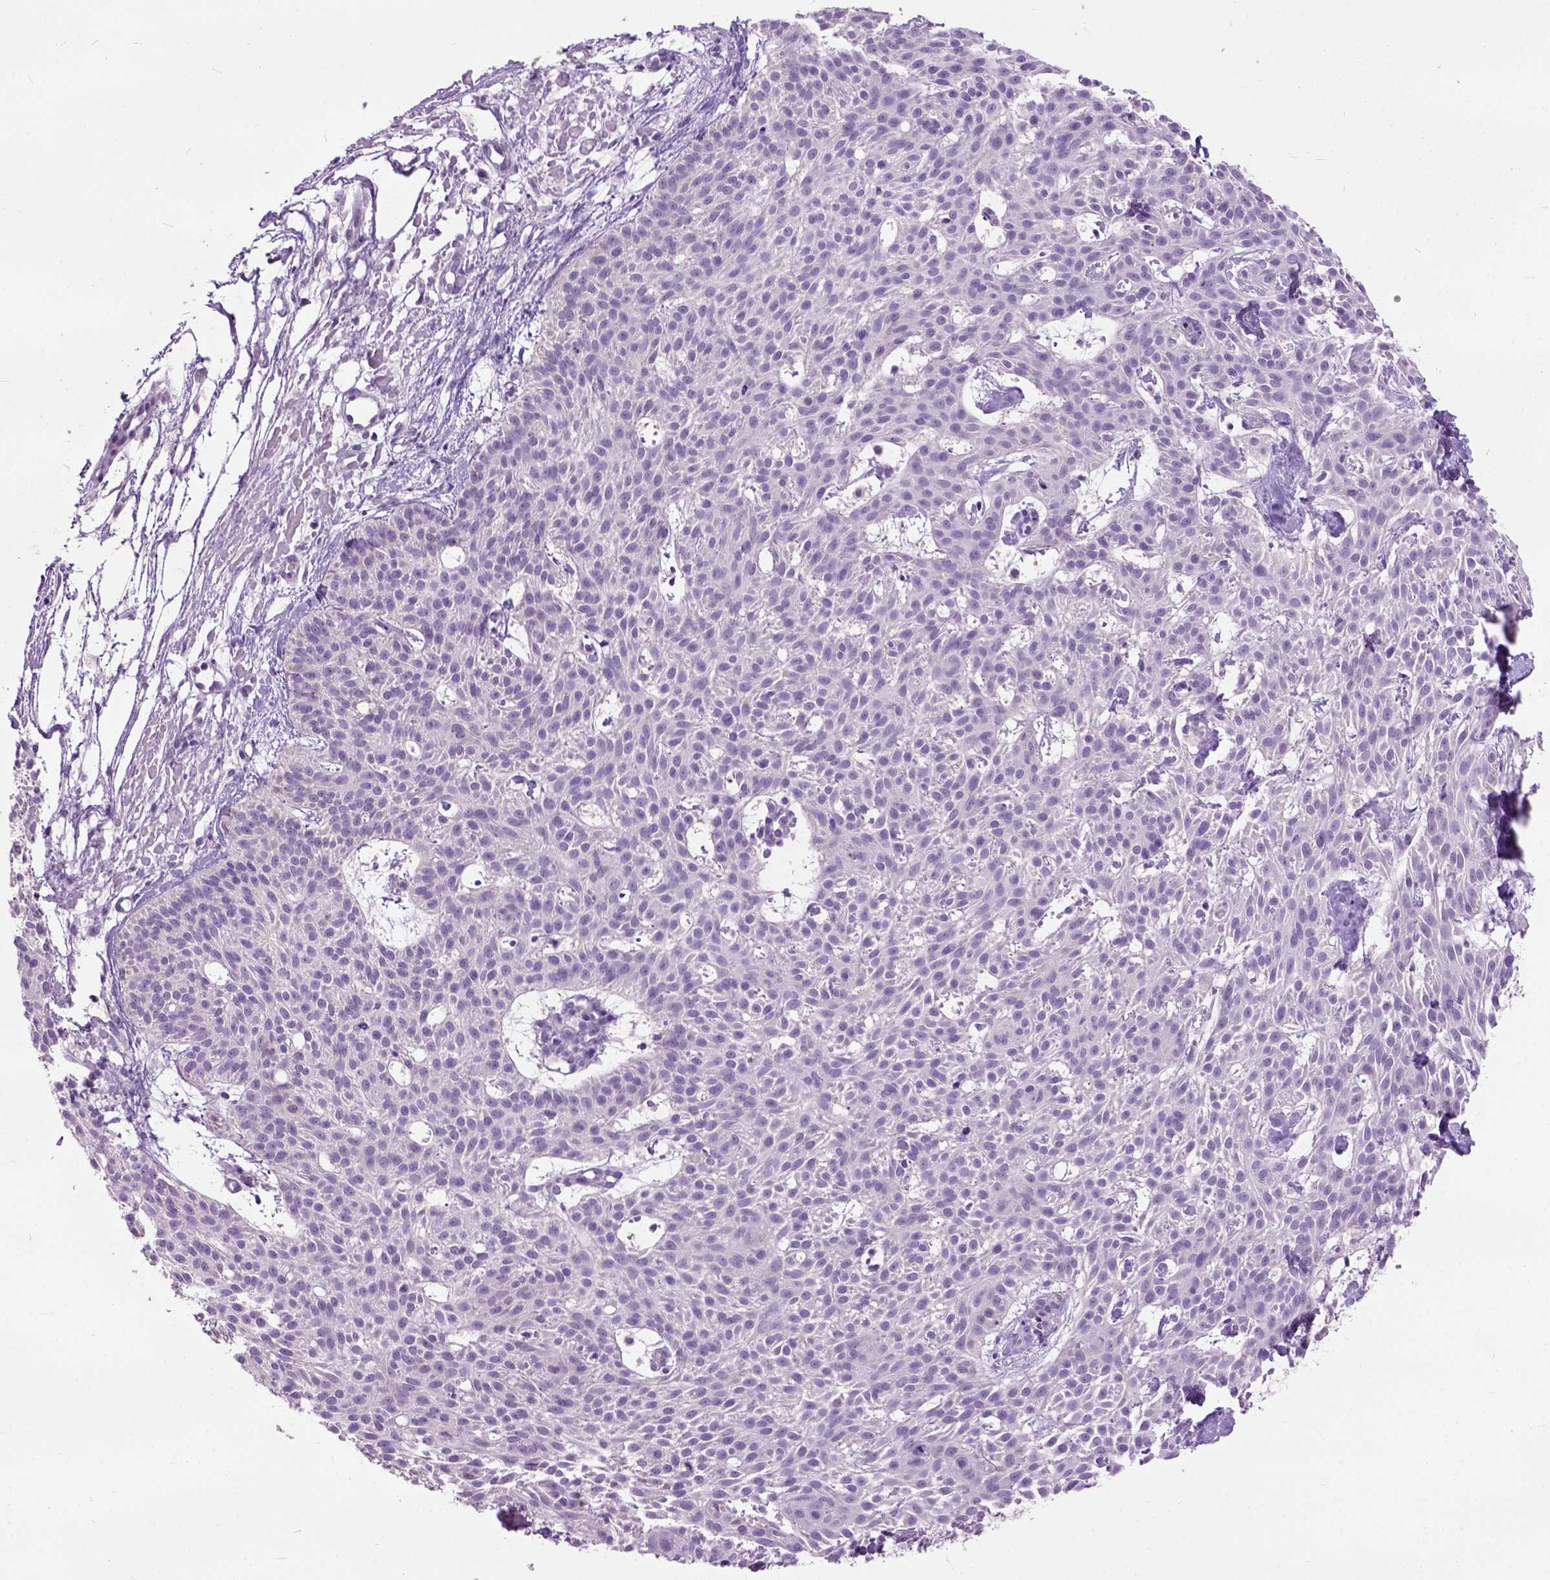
{"staining": {"intensity": "negative", "quantity": "none", "location": "none"}, "tissue": "skin cancer", "cell_type": "Tumor cells", "image_type": "cancer", "snomed": [{"axis": "morphology", "description": "Basal cell carcinoma"}, {"axis": "topography", "description": "Skin"}], "caption": "Tumor cells are negative for brown protein staining in skin basal cell carcinoma.", "gene": "MAPT", "patient": {"sex": "female", "age": 78}}